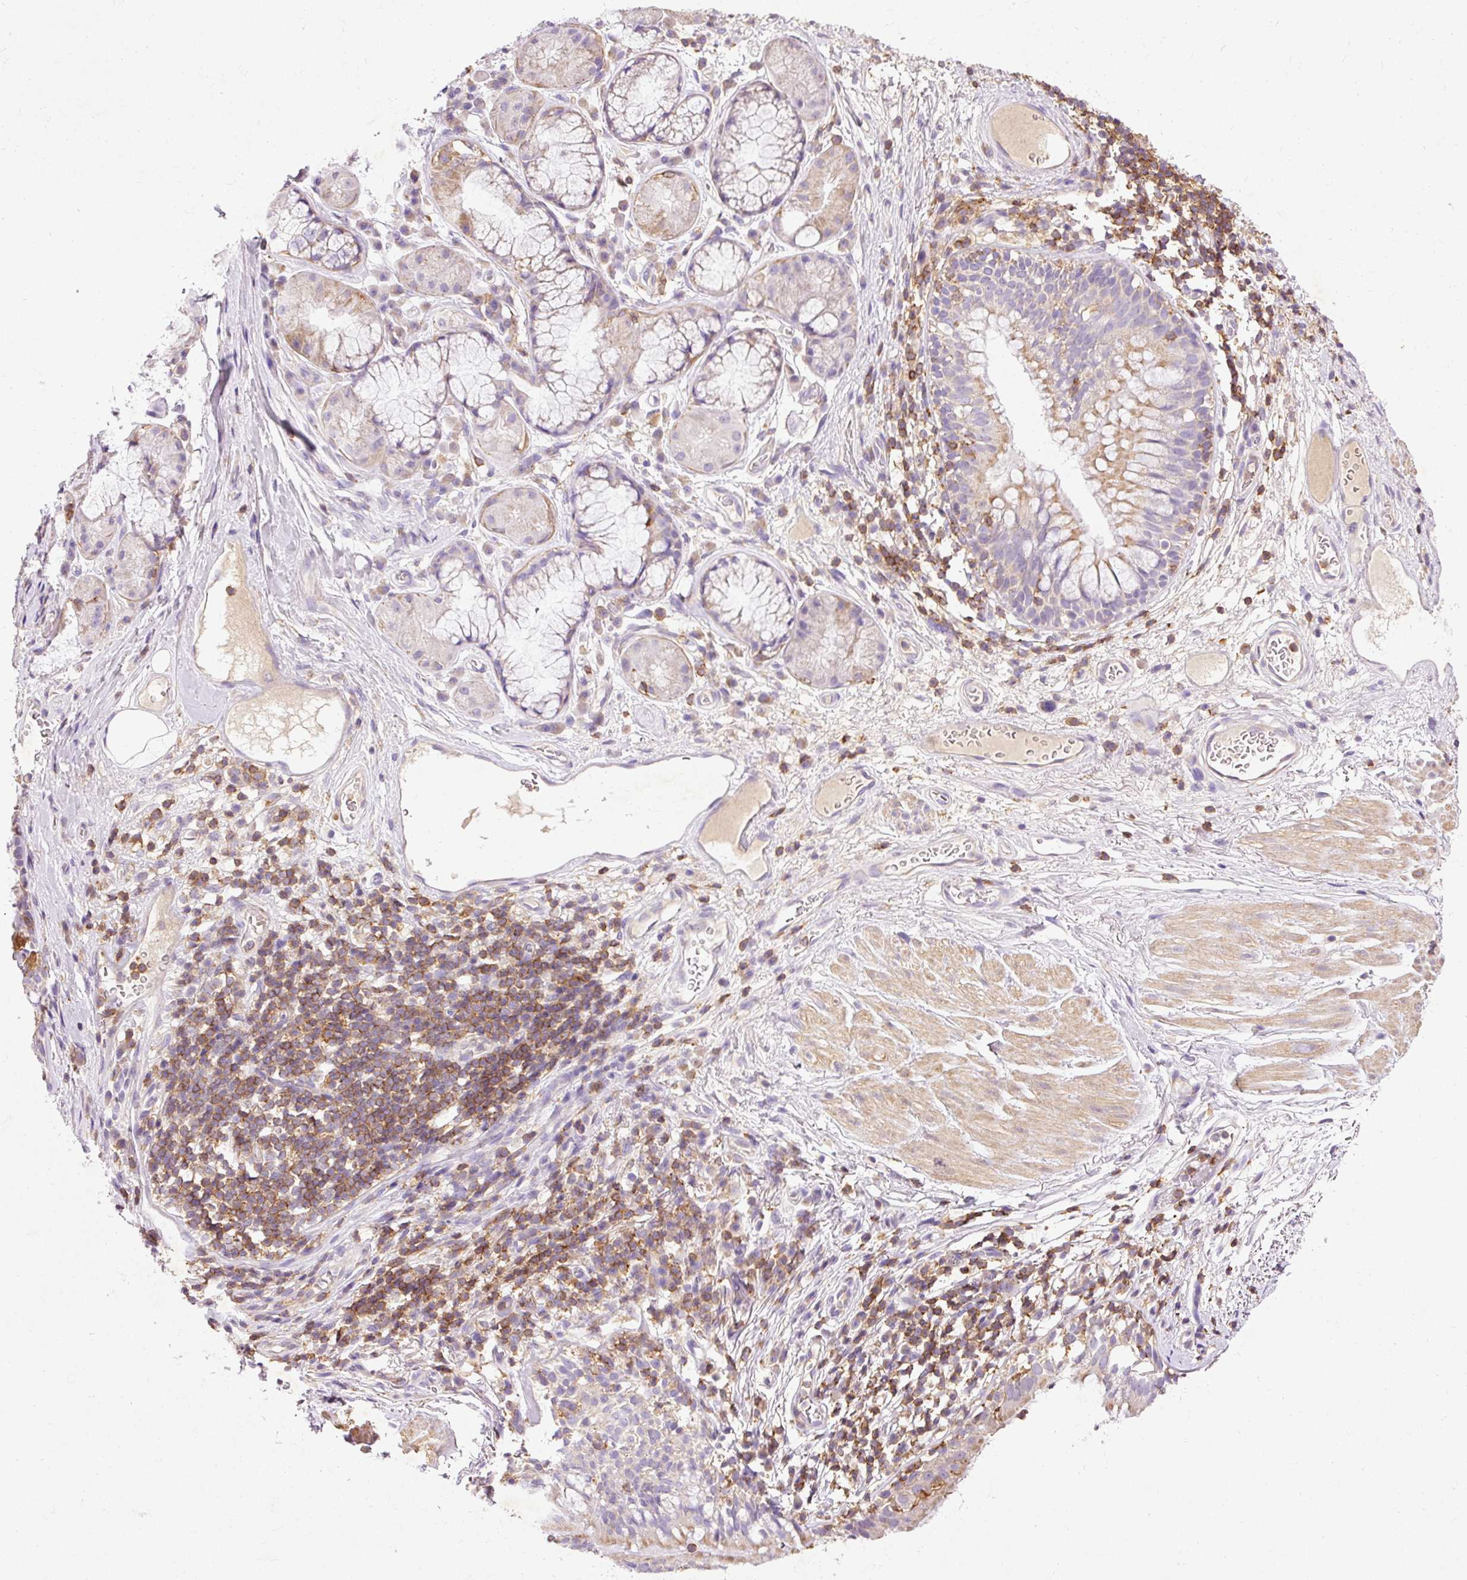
{"staining": {"intensity": "negative", "quantity": "none", "location": "none"}, "tissue": "adipose tissue", "cell_type": "Adipocytes", "image_type": "normal", "snomed": [{"axis": "morphology", "description": "Normal tissue, NOS"}, {"axis": "topography", "description": "Cartilage tissue"}, {"axis": "topography", "description": "Bronchus"}], "caption": "There is no significant expression in adipocytes of adipose tissue. The staining was performed using DAB to visualize the protein expression in brown, while the nuclei were stained in blue with hematoxylin (Magnification: 20x).", "gene": "IMMT", "patient": {"sex": "male", "age": 58}}